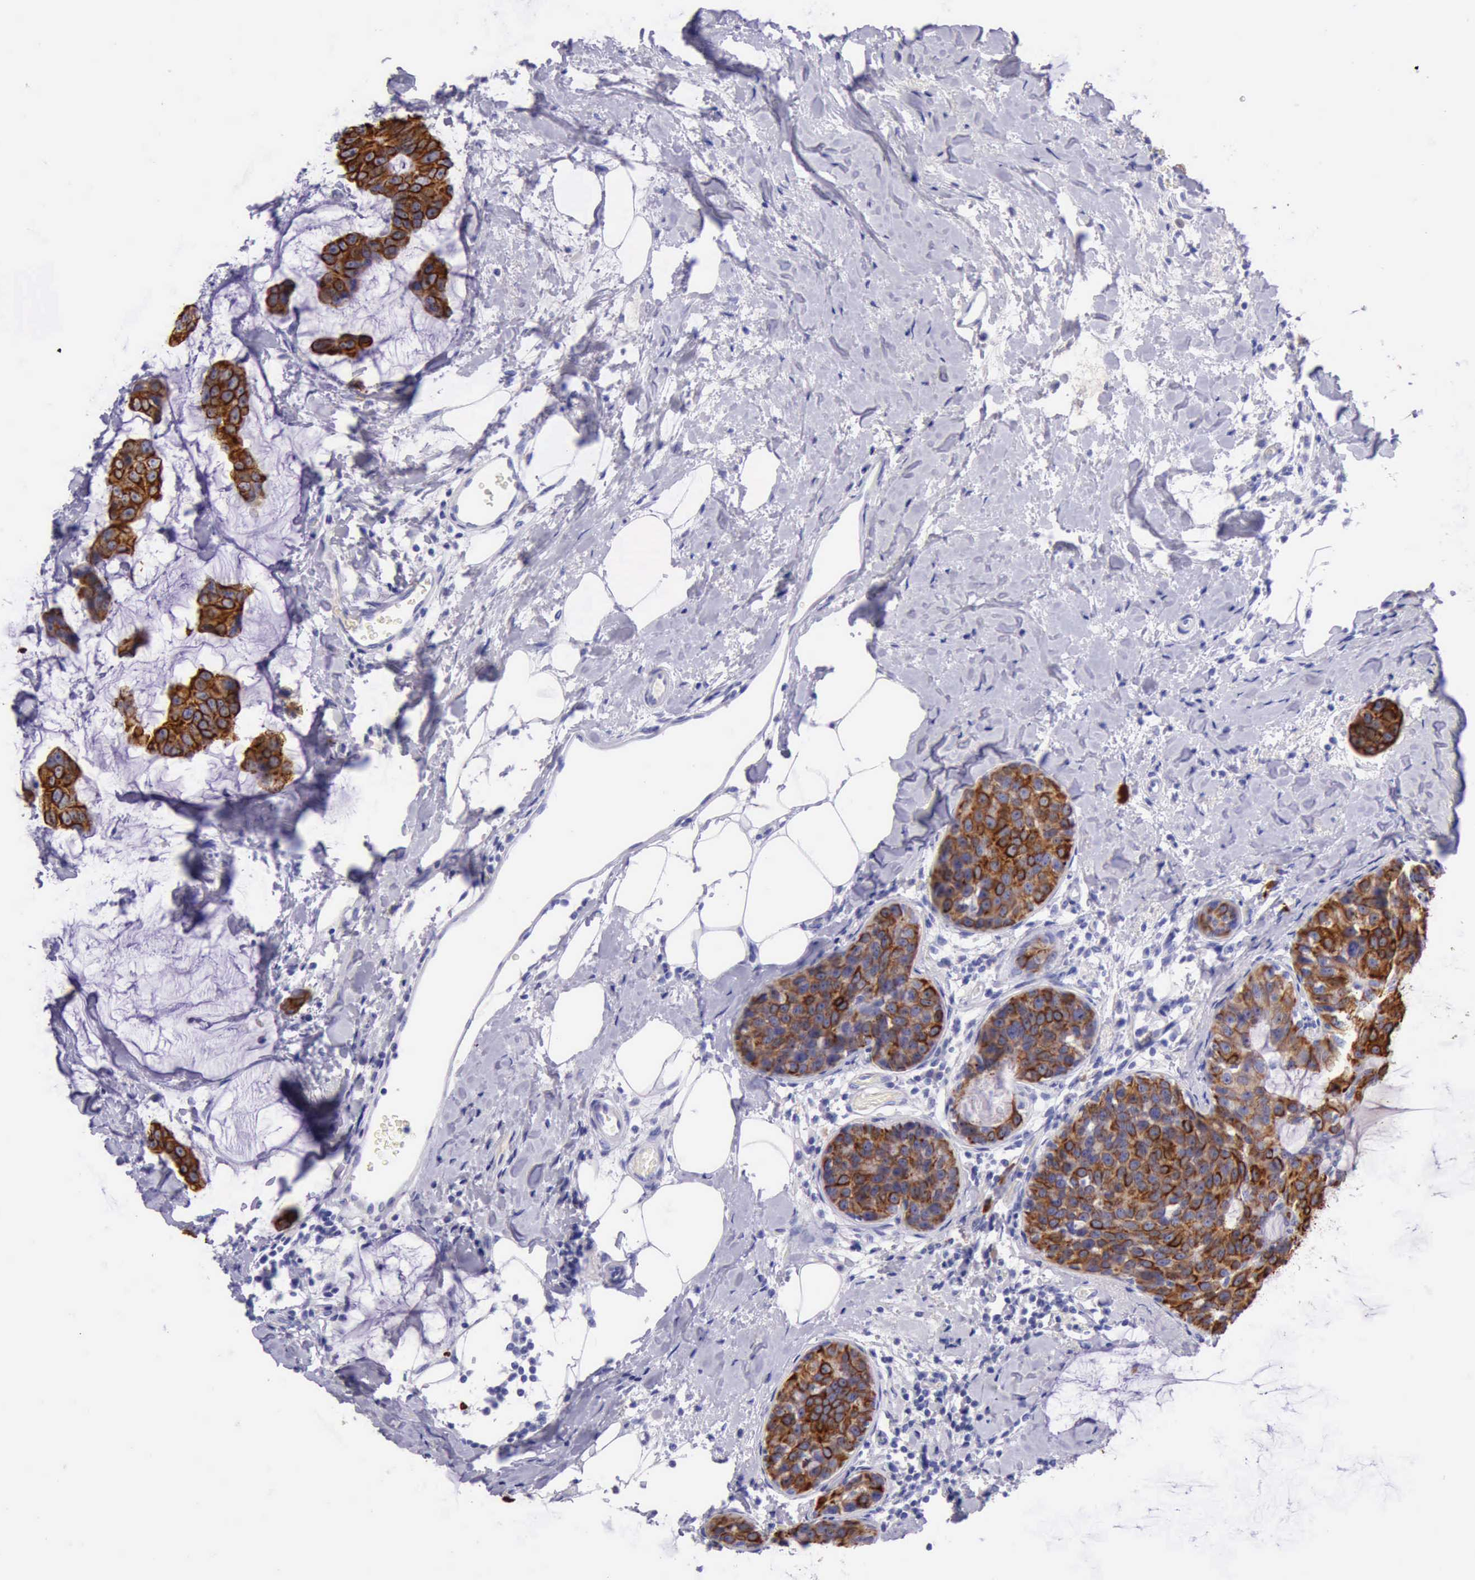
{"staining": {"intensity": "strong", "quantity": ">75%", "location": "cytoplasmic/membranous"}, "tissue": "breast cancer", "cell_type": "Tumor cells", "image_type": "cancer", "snomed": [{"axis": "morphology", "description": "Normal tissue, NOS"}, {"axis": "morphology", "description": "Duct carcinoma"}, {"axis": "topography", "description": "Breast"}], "caption": "Protein staining by immunohistochemistry (IHC) reveals strong cytoplasmic/membranous staining in approximately >75% of tumor cells in breast invasive ductal carcinoma.", "gene": "KRT8", "patient": {"sex": "female", "age": 50}}